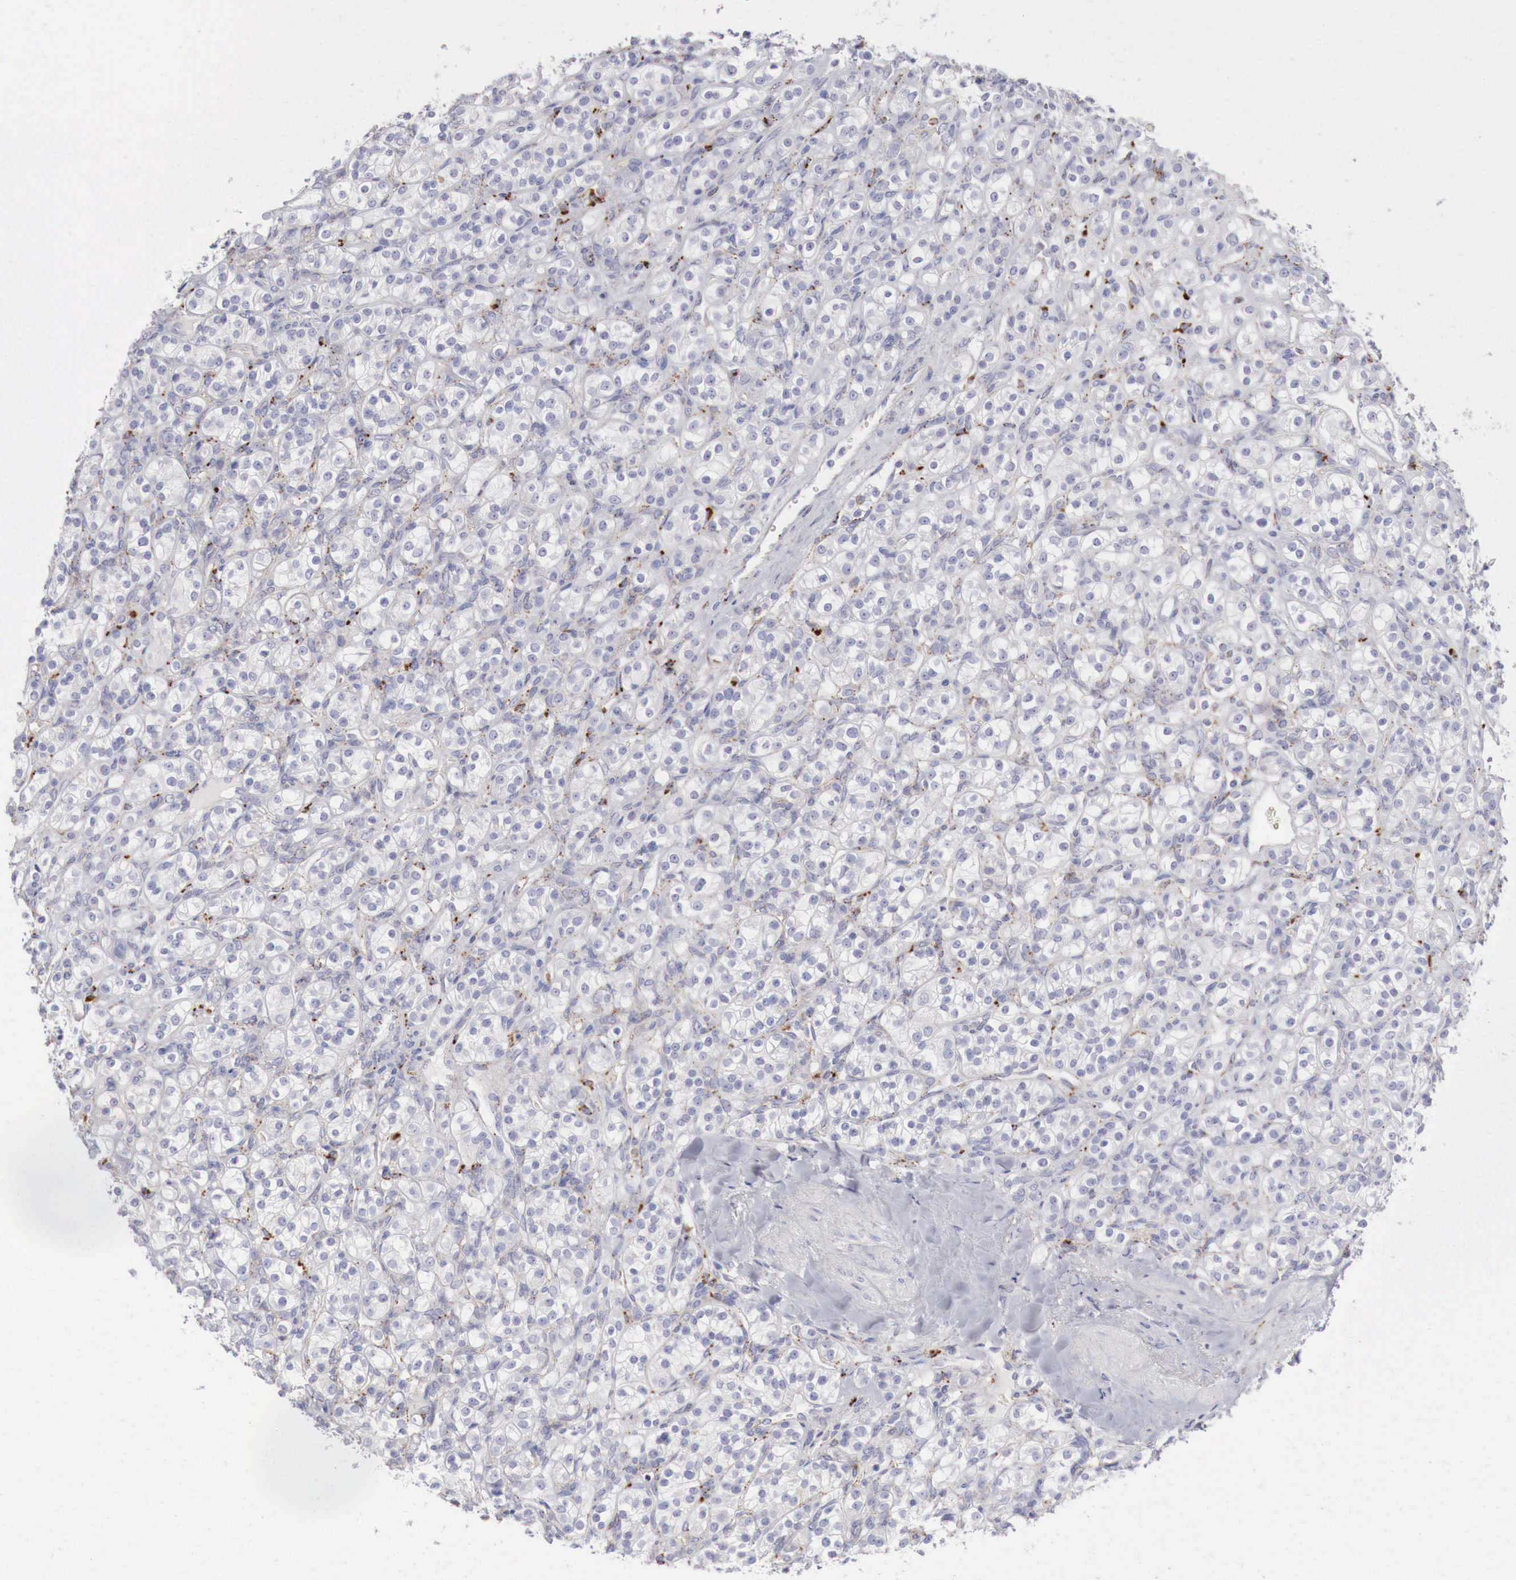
{"staining": {"intensity": "negative", "quantity": "none", "location": "none"}, "tissue": "renal cancer", "cell_type": "Tumor cells", "image_type": "cancer", "snomed": [{"axis": "morphology", "description": "Adenocarcinoma, NOS"}, {"axis": "topography", "description": "Kidney"}], "caption": "DAB immunohistochemical staining of renal cancer reveals no significant staining in tumor cells.", "gene": "GLA", "patient": {"sex": "male", "age": 77}}